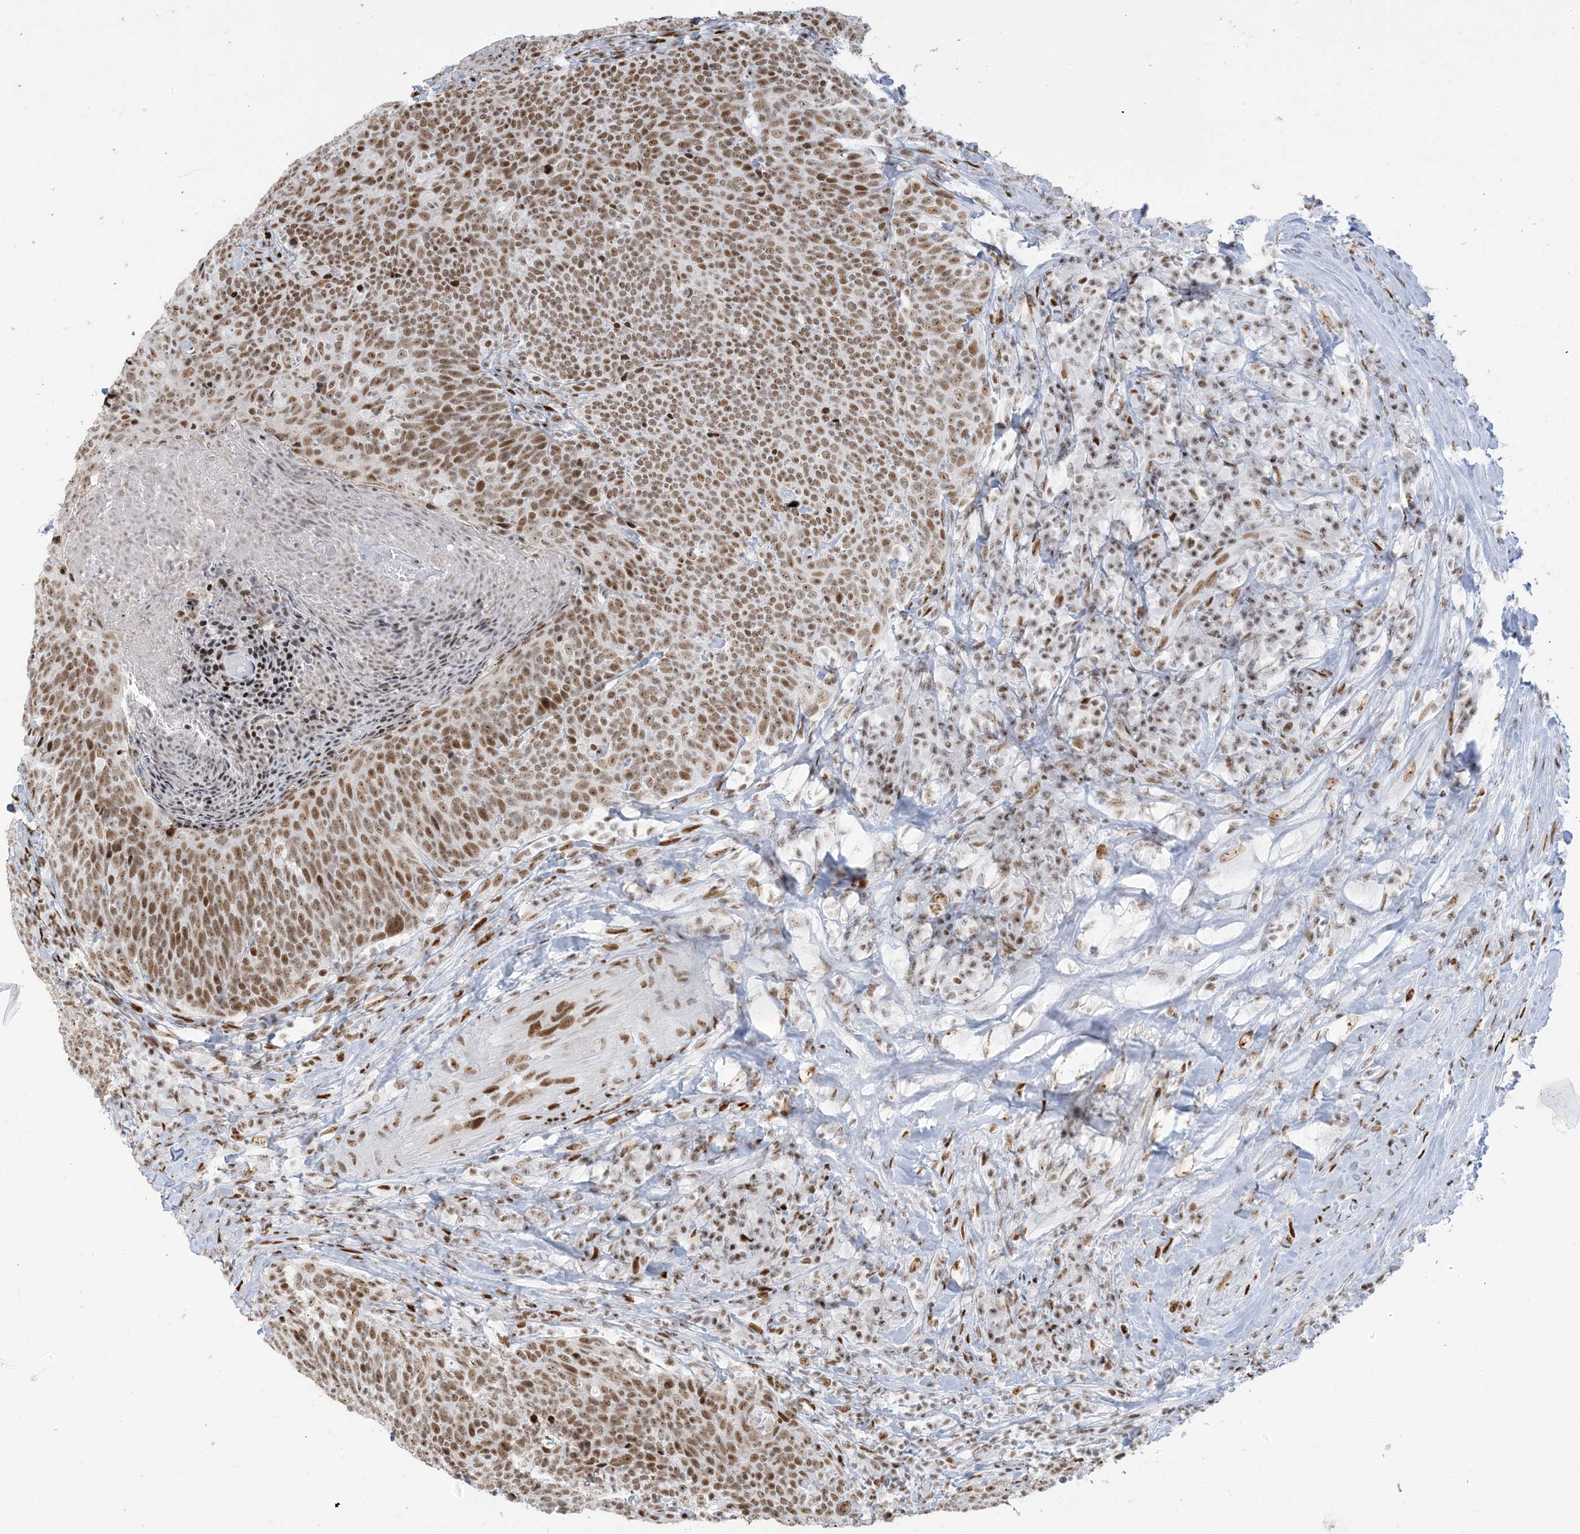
{"staining": {"intensity": "moderate", "quantity": ">75%", "location": "nuclear"}, "tissue": "head and neck cancer", "cell_type": "Tumor cells", "image_type": "cancer", "snomed": [{"axis": "morphology", "description": "Squamous cell carcinoma, NOS"}, {"axis": "morphology", "description": "Squamous cell carcinoma, metastatic, NOS"}, {"axis": "topography", "description": "Lymph node"}, {"axis": "topography", "description": "Head-Neck"}], "caption": "Metastatic squamous cell carcinoma (head and neck) was stained to show a protein in brown. There is medium levels of moderate nuclear expression in about >75% of tumor cells.", "gene": "STAG1", "patient": {"sex": "male", "age": 62}}